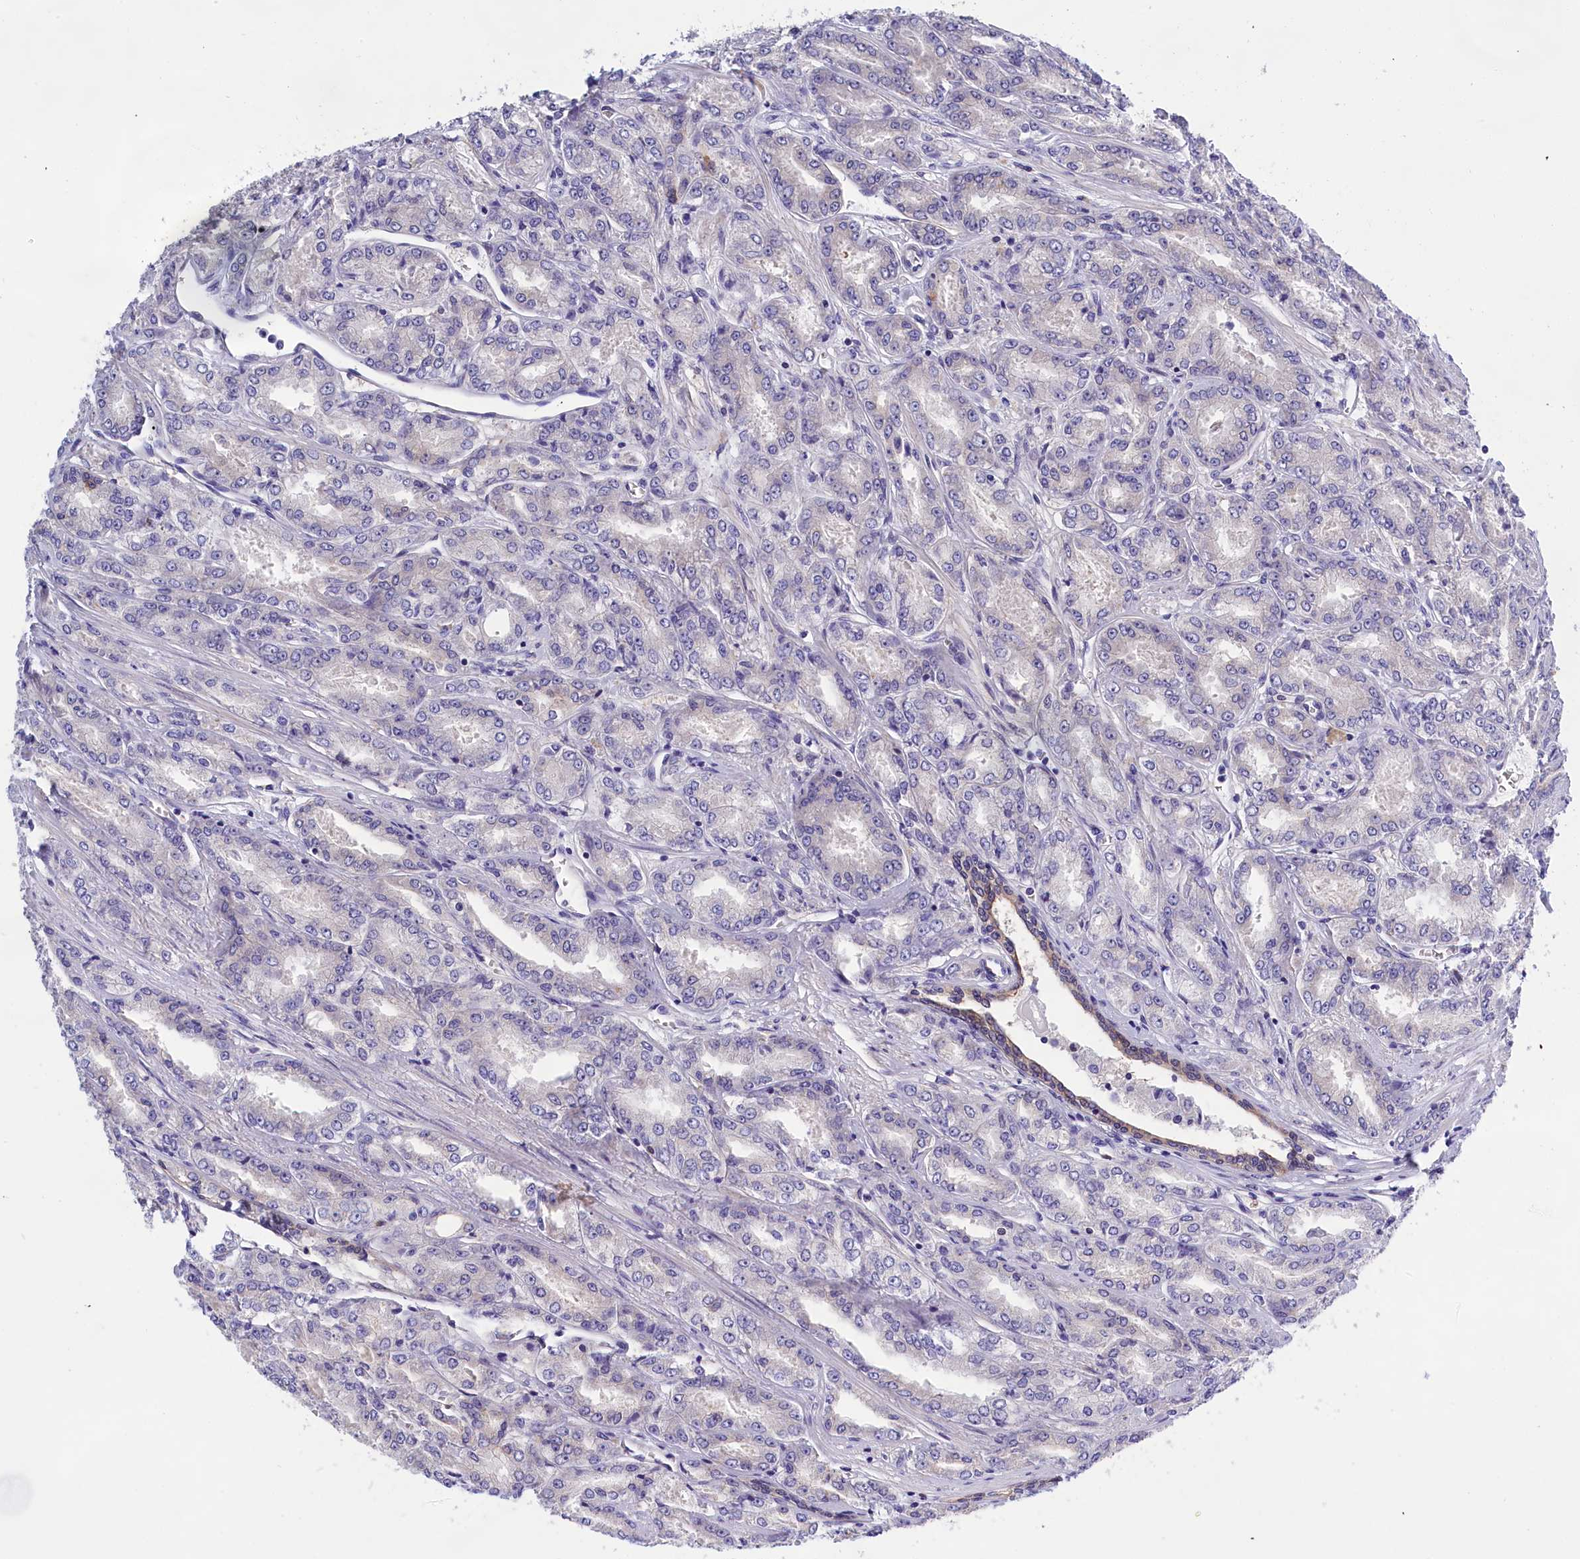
{"staining": {"intensity": "negative", "quantity": "none", "location": "none"}, "tissue": "prostate cancer", "cell_type": "Tumor cells", "image_type": "cancer", "snomed": [{"axis": "morphology", "description": "Adenocarcinoma, High grade"}, {"axis": "topography", "description": "Prostate"}], "caption": "Immunohistochemical staining of prostate cancer (high-grade adenocarcinoma) shows no significant positivity in tumor cells.", "gene": "PPP1R13L", "patient": {"sex": "male", "age": 74}}